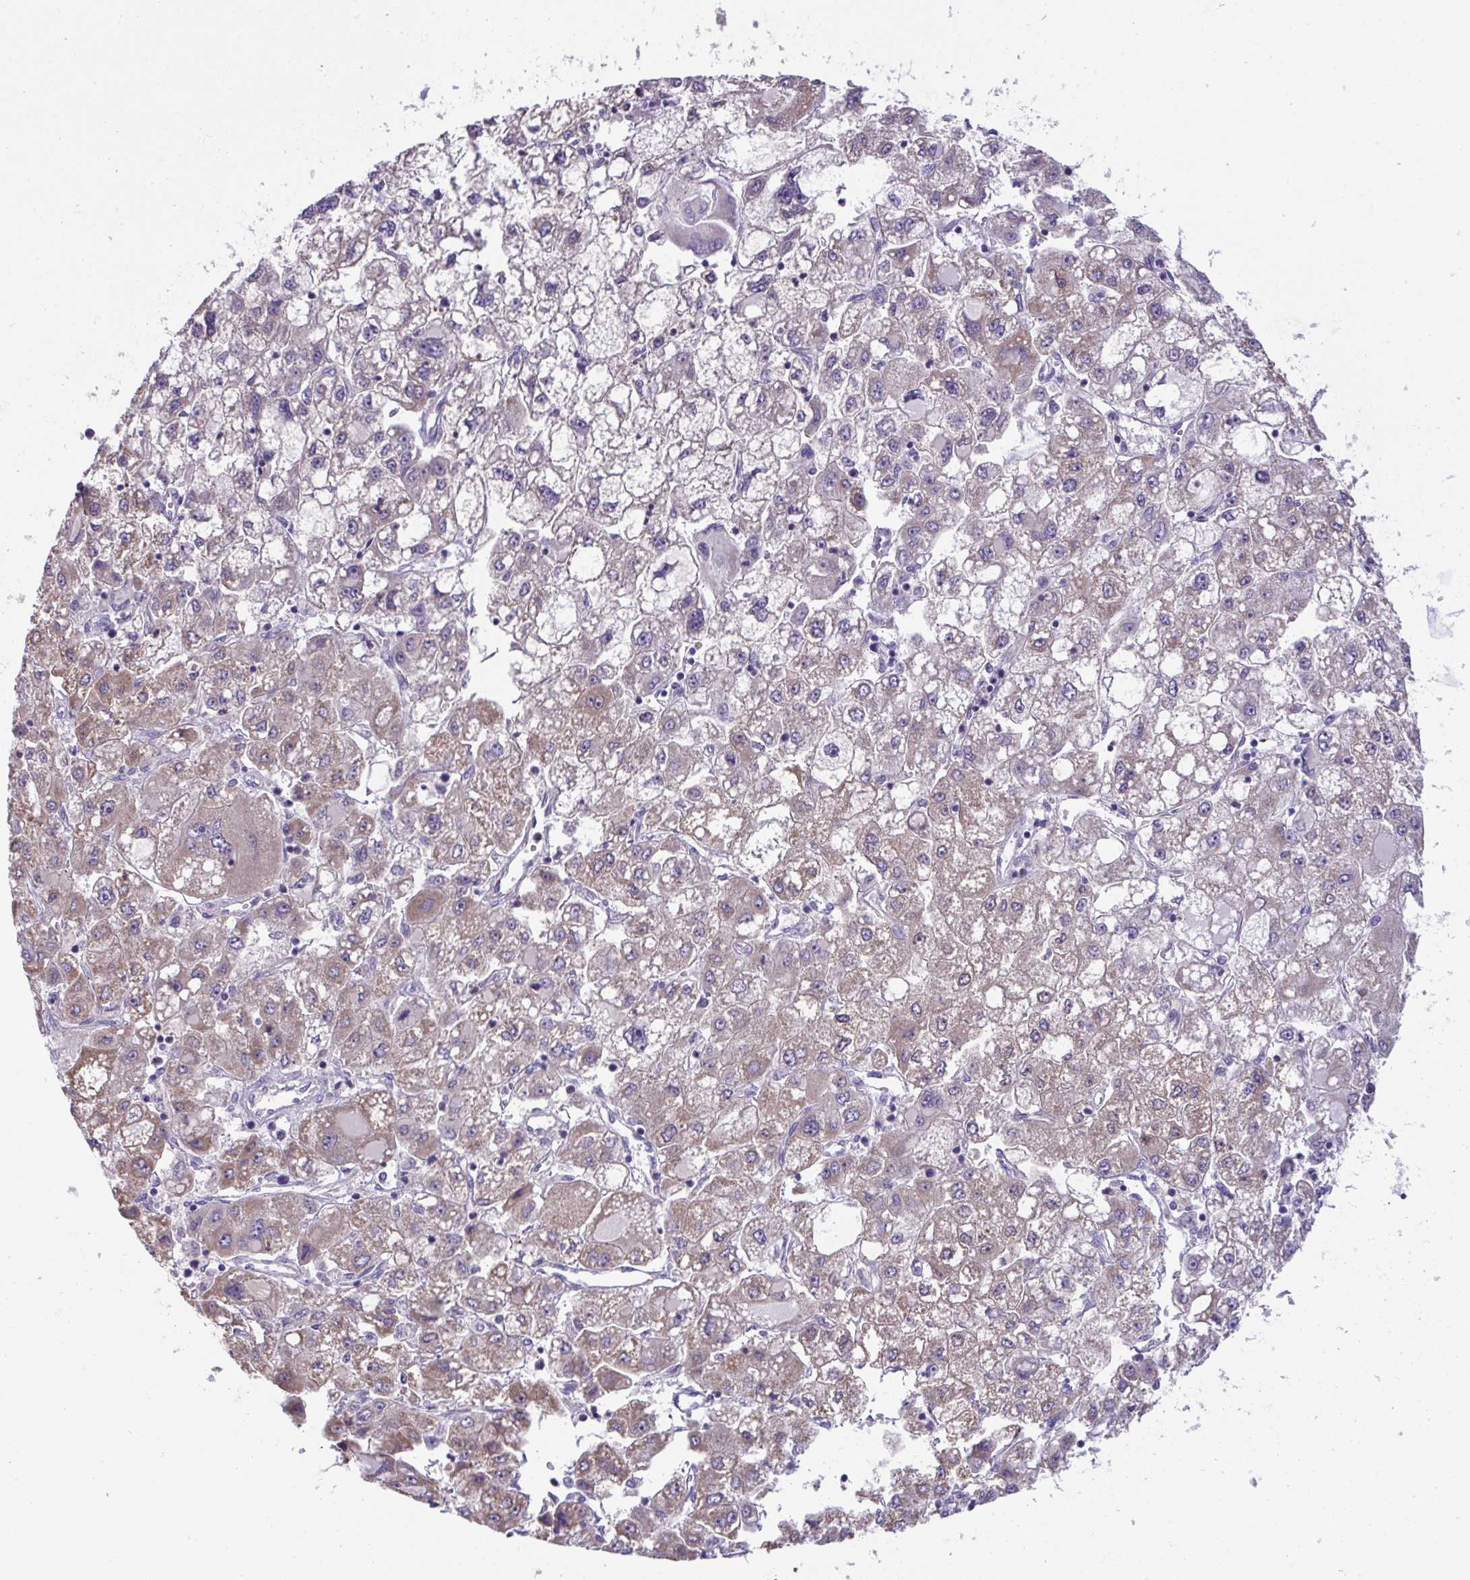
{"staining": {"intensity": "weak", "quantity": "25%-75%", "location": "cytoplasmic/membranous"}, "tissue": "liver cancer", "cell_type": "Tumor cells", "image_type": "cancer", "snomed": [{"axis": "morphology", "description": "Carcinoma, Hepatocellular, NOS"}, {"axis": "topography", "description": "Liver"}], "caption": "IHC image of neoplastic tissue: human liver cancer stained using immunohistochemistry exhibits low levels of weak protein expression localized specifically in the cytoplasmic/membranous of tumor cells, appearing as a cytoplasmic/membranous brown color.", "gene": "PLA2G12B", "patient": {"sex": "male", "age": 40}}